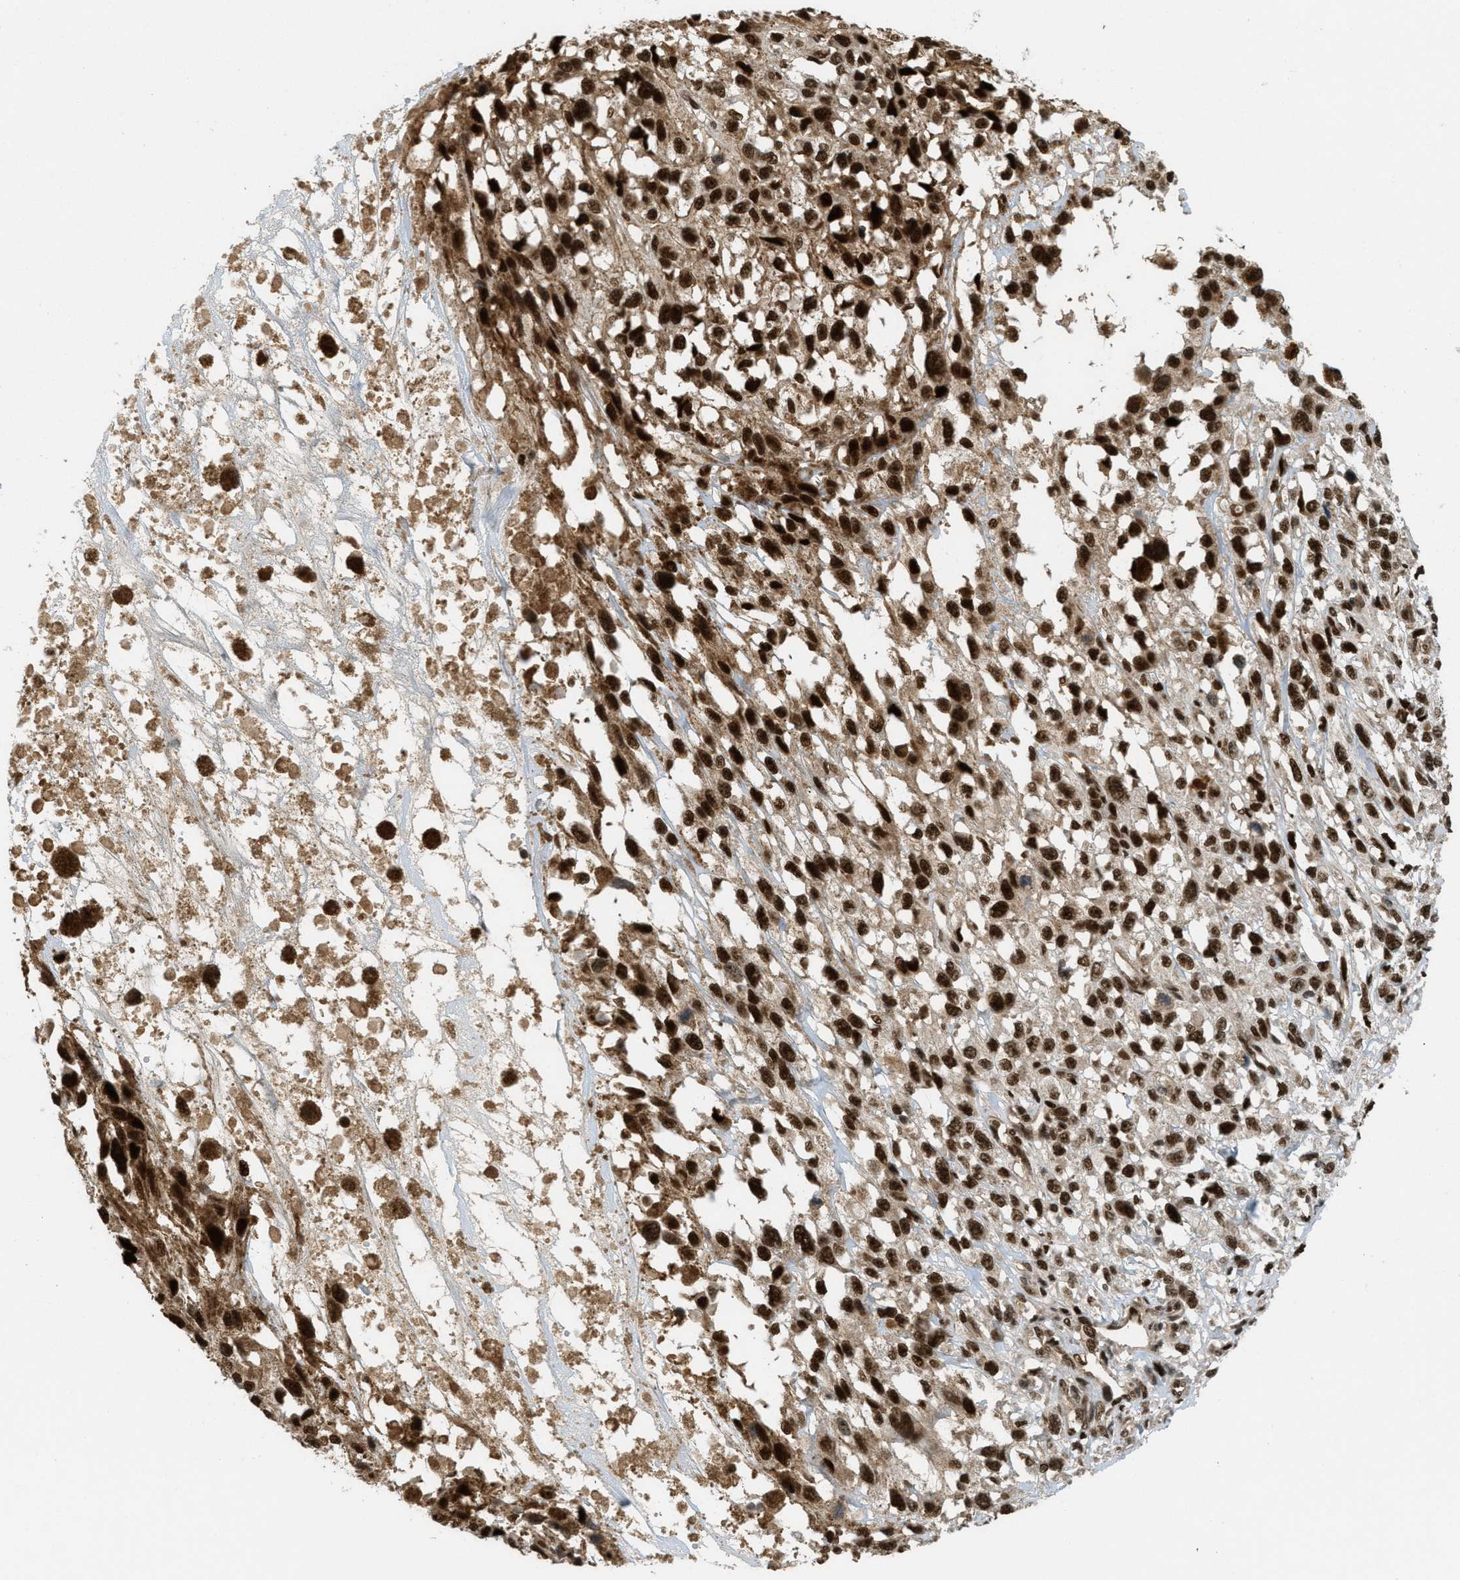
{"staining": {"intensity": "strong", "quantity": ">75%", "location": "cytoplasmic/membranous,nuclear"}, "tissue": "melanoma", "cell_type": "Tumor cells", "image_type": "cancer", "snomed": [{"axis": "morphology", "description": "Malignant melanoma, Metastatic site"}, {"axis": "topography", "description": "Lymph node"}], "caption": "There is high levels of strong cytoplasmic/membranous and nuclear expression in tumor cells of malignant melanoma (metastatic site), as demonstrated by immunohistochemical staining (brown color).", "gene": "TLK1", "patient": {"sex": "male", "age": 59}}